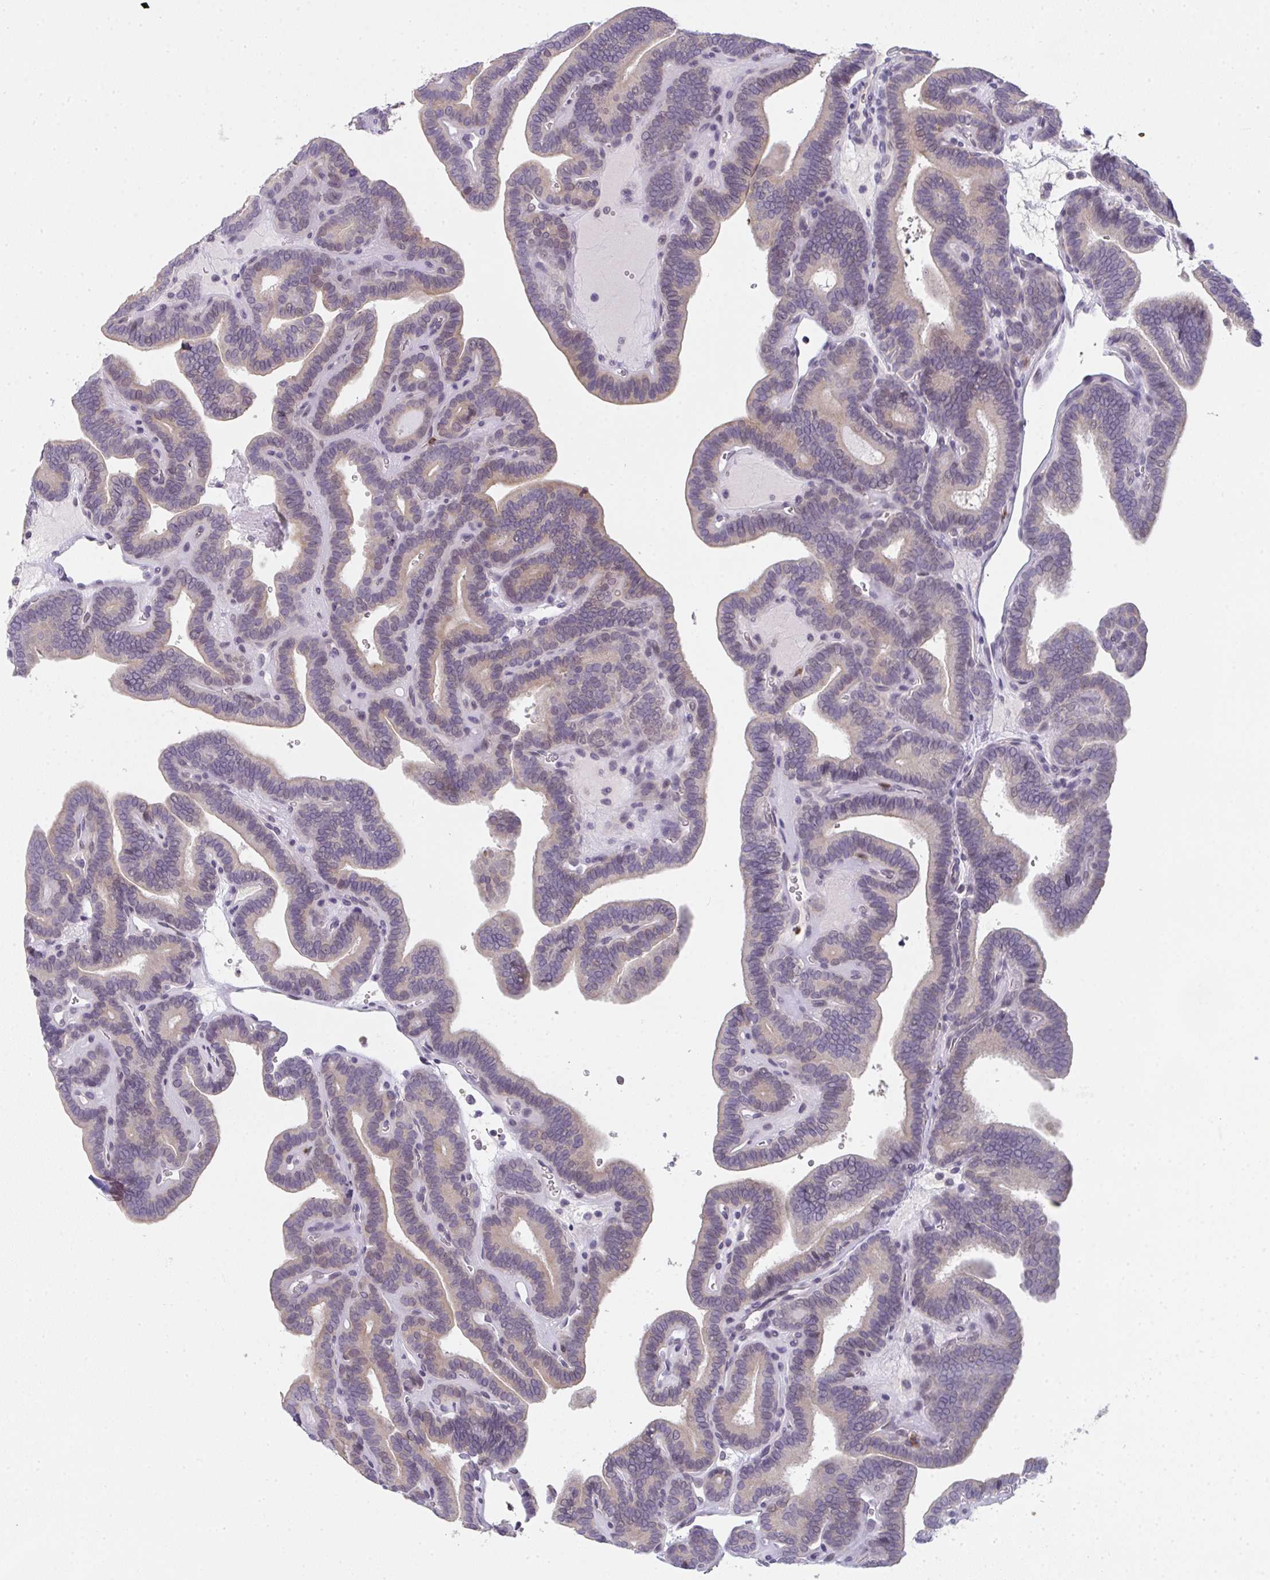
{"staining": {"intensity": "weak", "quantity": "25%-75%", "location": "cytoplasmic/membranous"}, "tissue": "thyroid cancer", "cell_type": "Tumor cells", "image_type": "cancer", "snomed": [{"axis": "morphology", "description": "Papillary adenocarcinoma, NOS"}, {"axis": "topography", "description": "Thyroid gland"}], "caption": "A photomicrograph of thyroid cancer stained for a protein displays weak cytoplasmic/membranous brown staining in tumor cells. (DAB (3,3'-diaminobenzidine) IHC, brown staining for protein, blue staining for nuclei).", "gene": "RIOK1", "patient": {"sex": "female", "age": 21}}